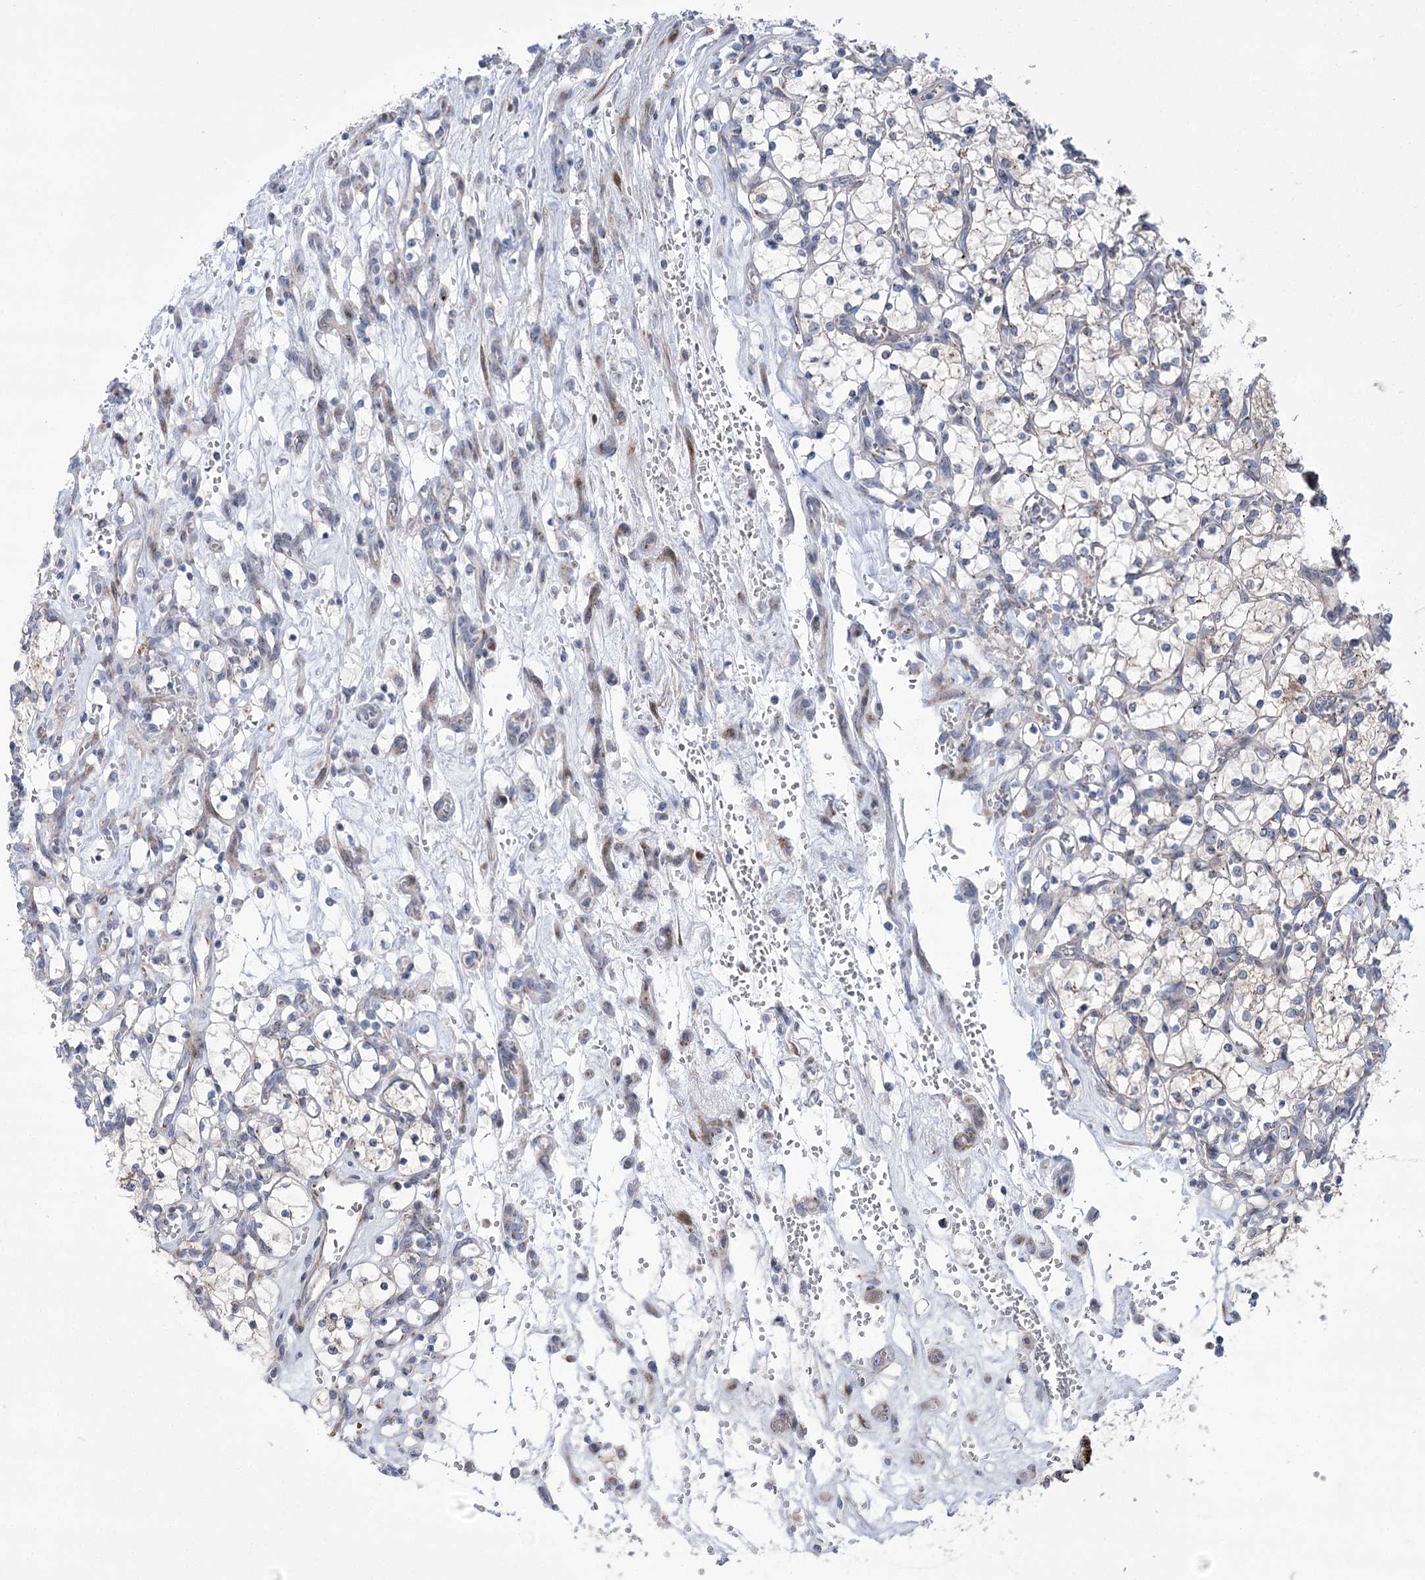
{"staining": {"intensity": "negative", "quantity": "none", "location": "none"}, "tissue": "renal cancer", "cell_type": "Tumor cells", "image_type": "cancer", "snomed": [{"axis": "morphology", "description": "Adenocarcinoma, NOS"}, {"axis": "topography", "description": "Kidney"}], "caption": "IHC image of neoplastic tissue: renal cancer (adenocarcinoma) stained with DAB exhibits no significant protein expression in tumor cells. The staining is performed using DAB (3,3'-diaminobenzidine) brown chromogen with nuclei counter-stained in using hematoxylin.", "gene": "NME7", "patient": {"sex": "female", "age": 69}}